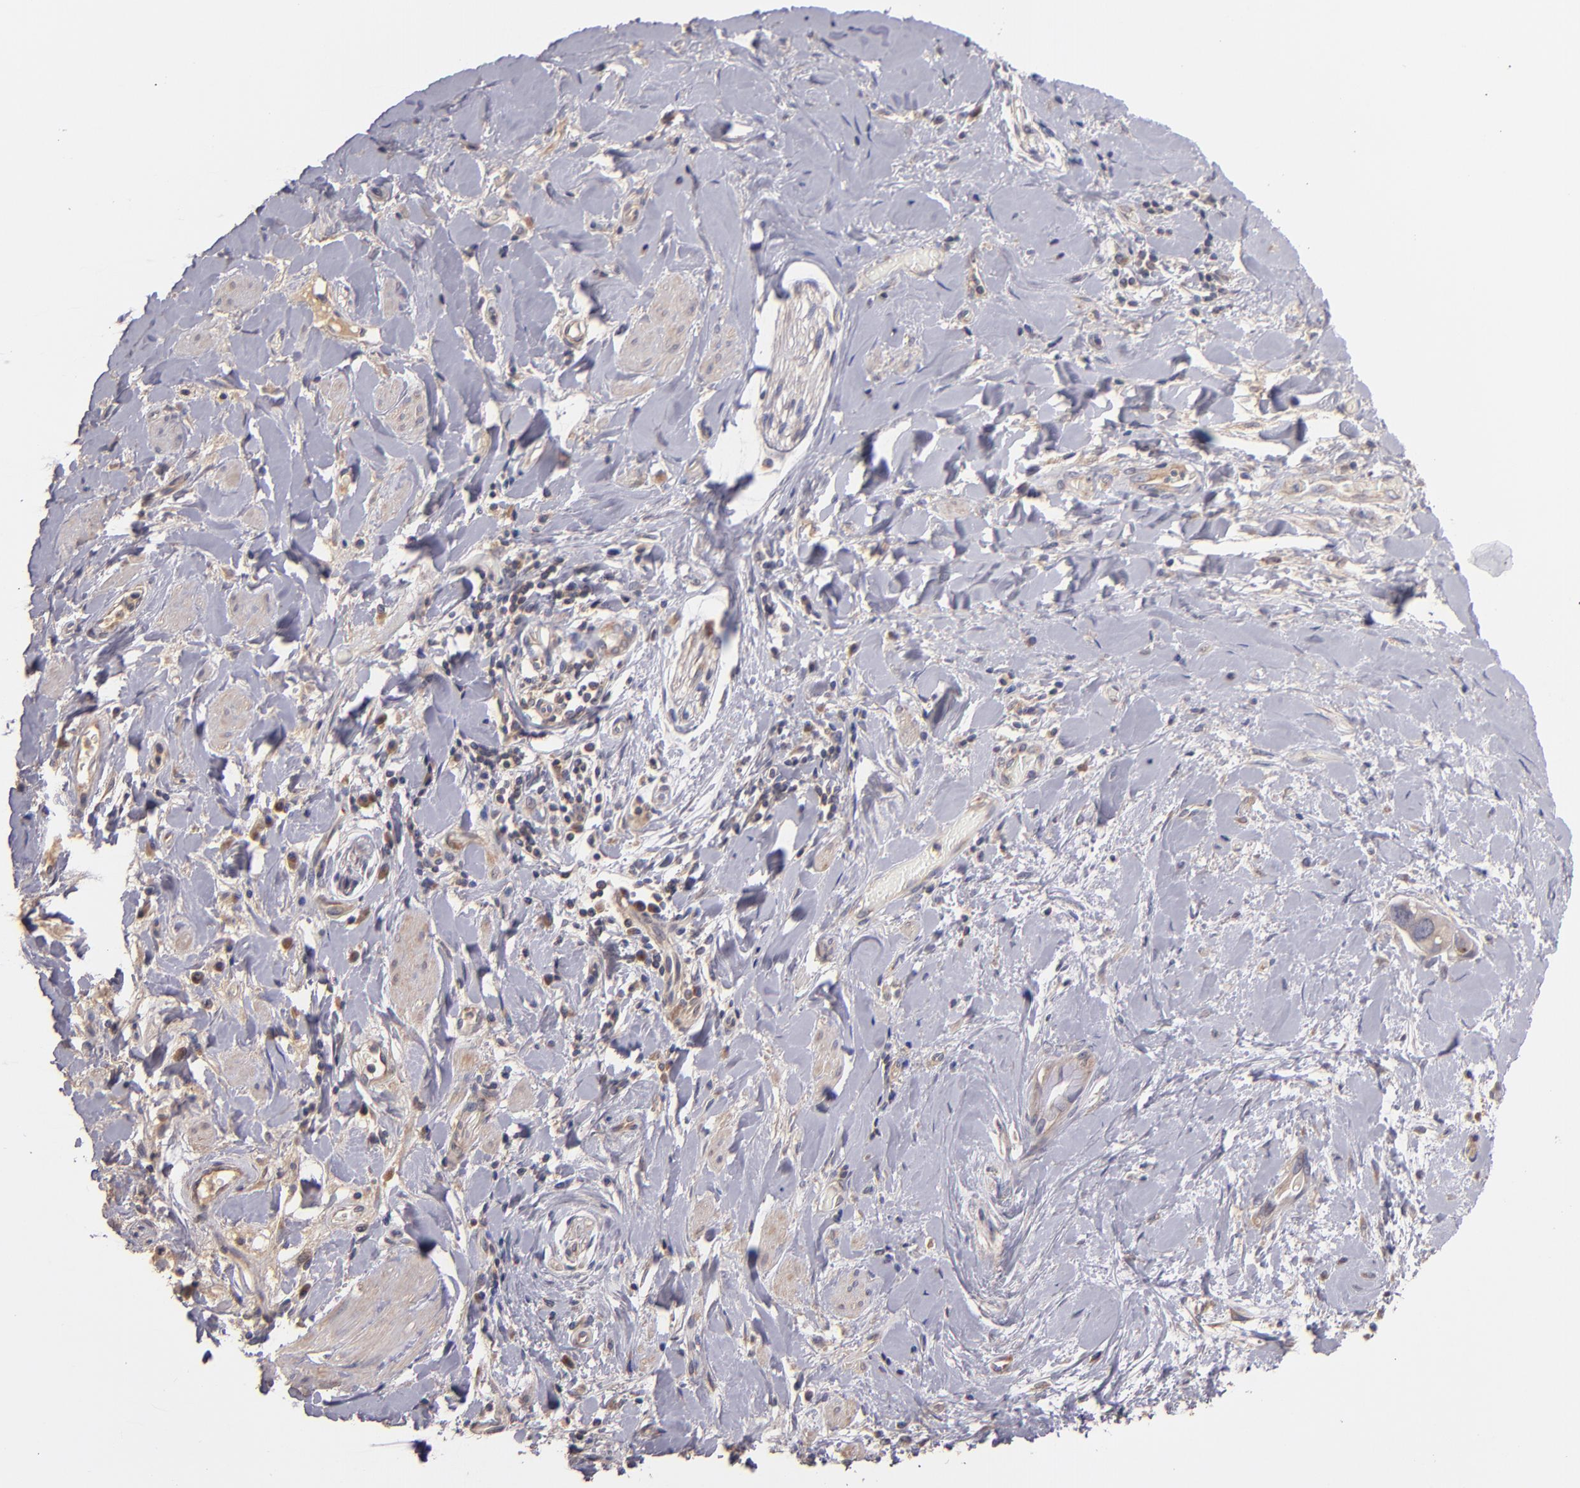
{"staining": {"intensity": "weak", "quantity": ">75%", "location": "cytoplasmic/membranous"}, "tissue": "liver cancer", "cell_type": "Tumor cells", "image_type": "cancer", "snomed": [{"axis": "morphology", "description": "Cholangiocarcinoma"}, {"axis": "topography", "description": "Liver"}], "caption": "Protein analysis of liver cancer tissue displays weak cytoplasmic/membranous positivity in about >75% of tumor cells.", "gene": "UPF3B", "patient": {"sex": "female", "age": 65}}